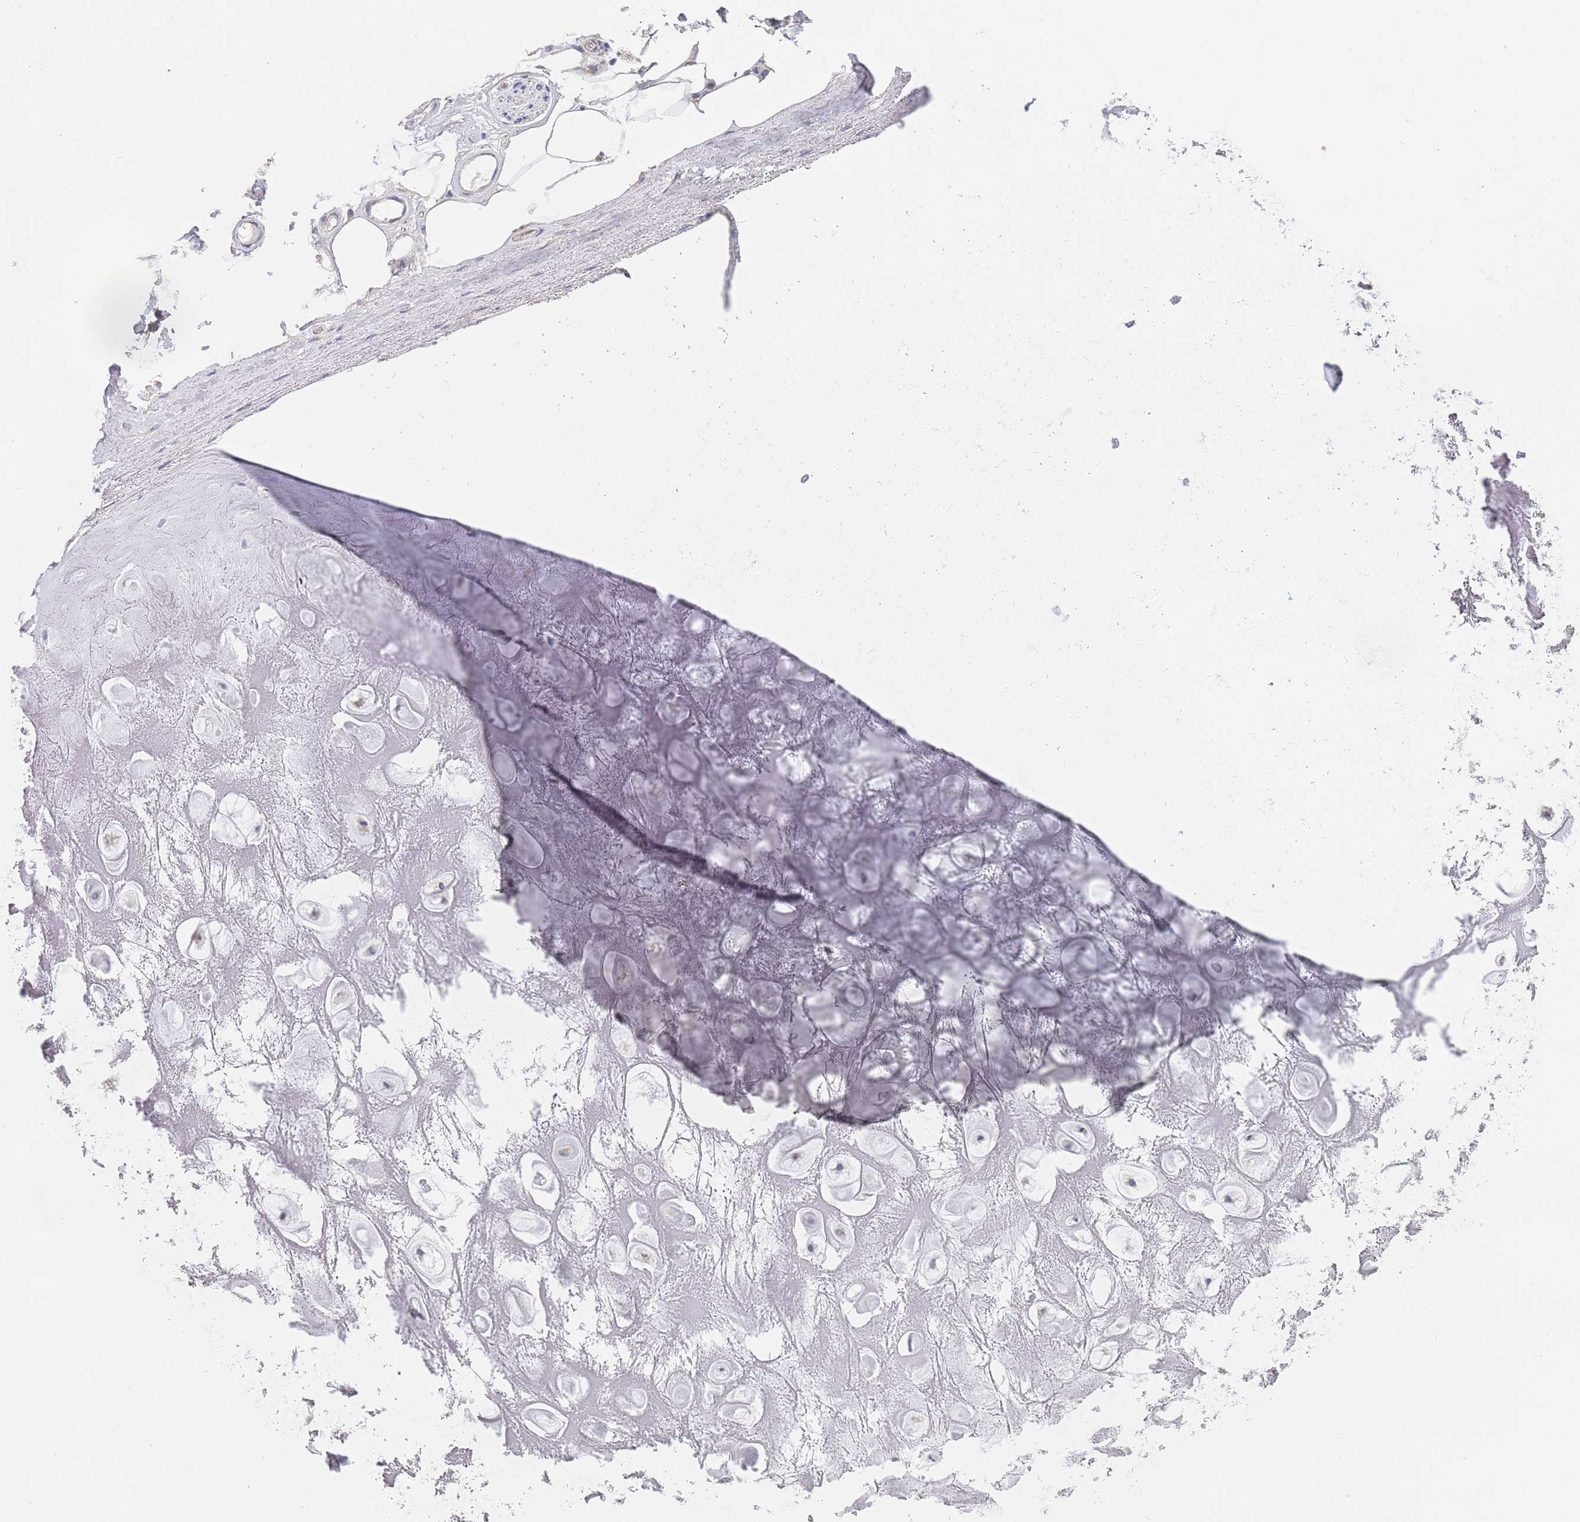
{"staining": {"intensity": "negative", "quantity": "none", "location": "none"}, "tissue": "adipose tissue", "cell_type": "Adipocytes", "image_type": "normal", "snomed": [{"axis": "morphology", "description": "Normal tissue, NOS"}, {"axis": "topography", "description": "Cartilage tissue"}], "caption": "The micrograph displays no significant staining in adipocytes of adipose tissue.", "gene": "PWWP3A", "patient": {"sex": "male", "age": 81}}